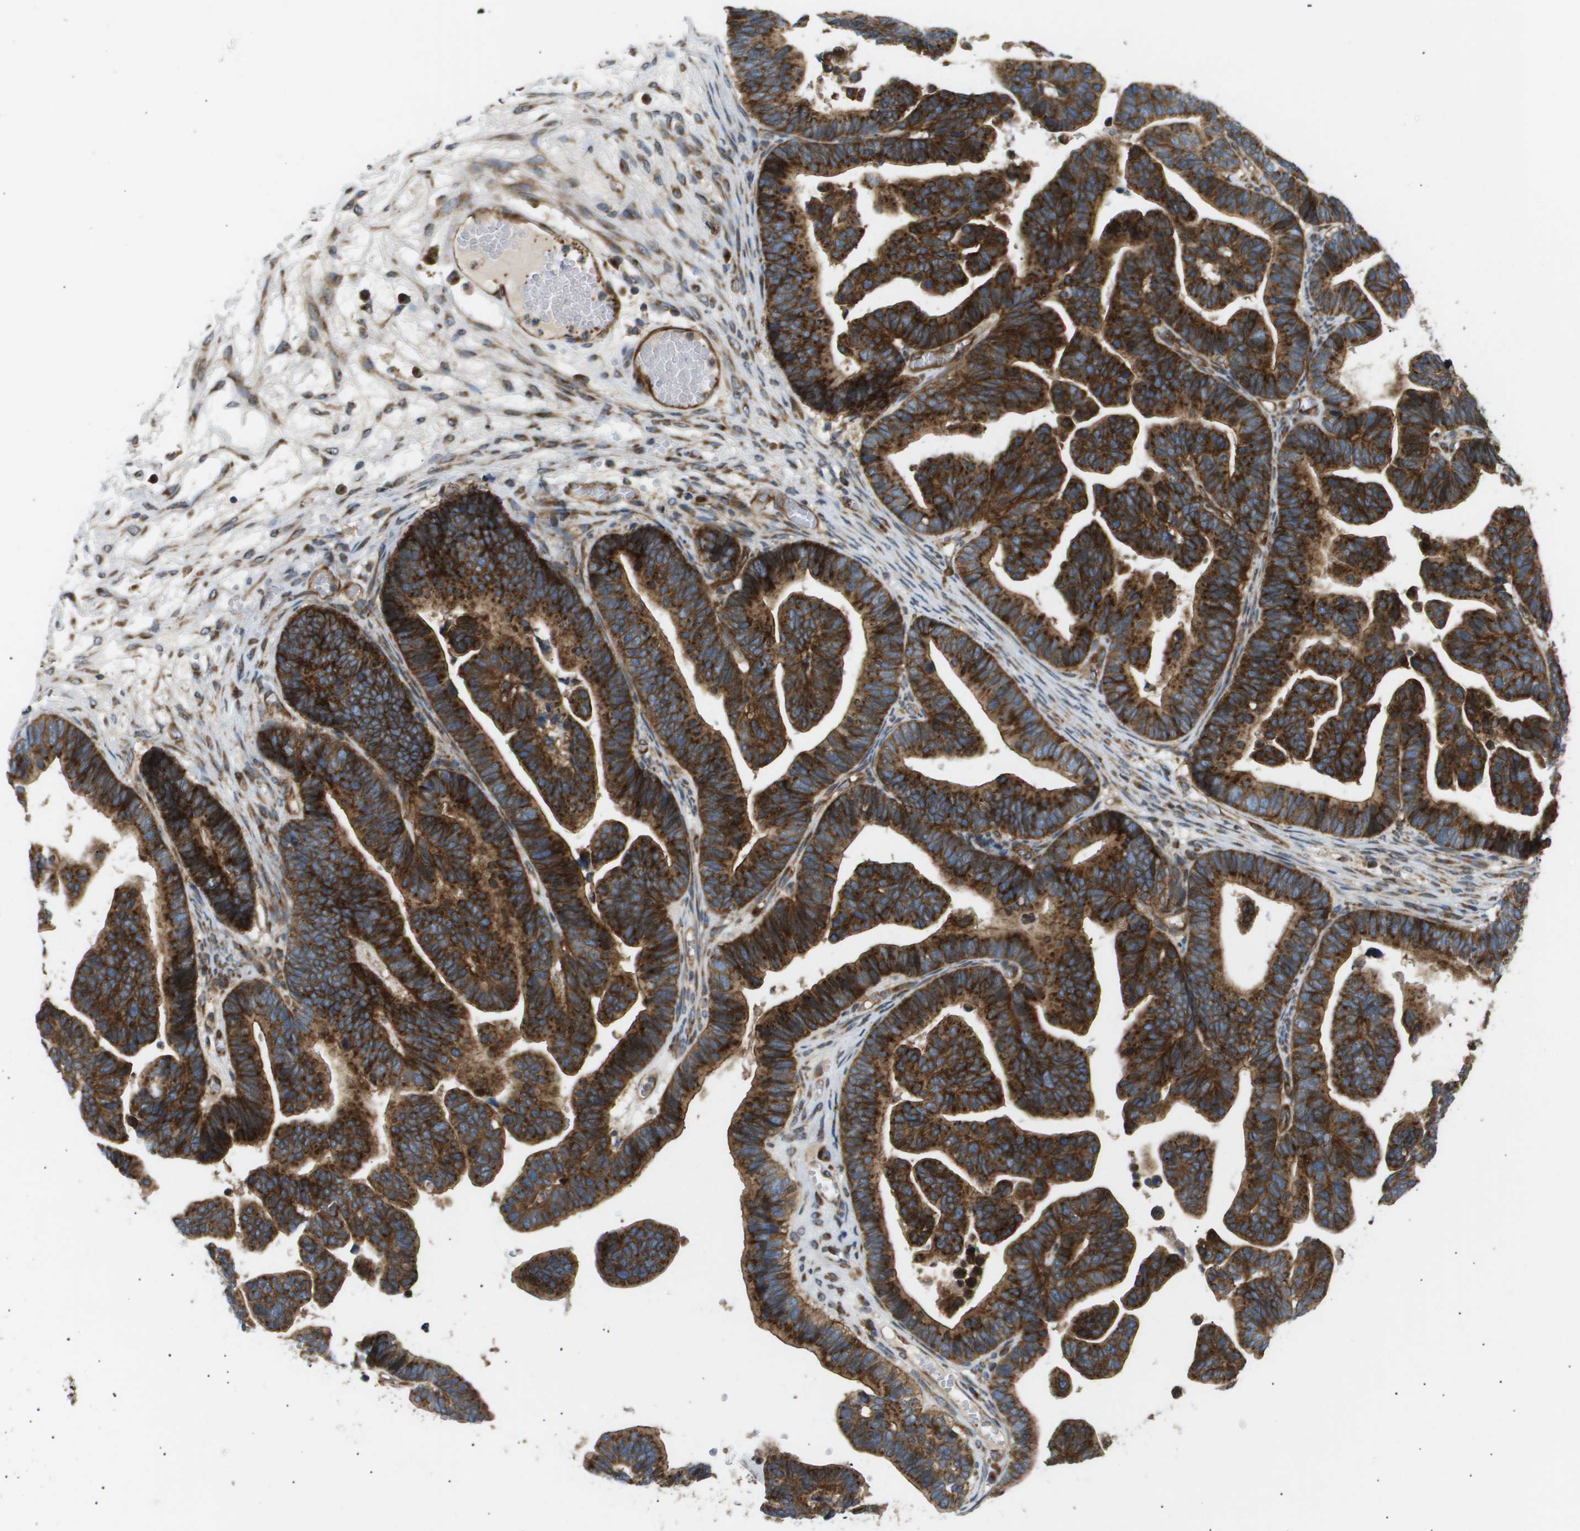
{"staining": {"intensity": "strong", "quantity": ">75%", "location": "cytoplasmic/membranous"}, "tissue": "ovarian cancer", "cell_type": "Tumor cells", "image_type": "cancer", "snomed": [{"axis": "morphology", "description": "Cystadenocarcinoma, serous, NOS"}, {"axis": "topography", "description": "Ovary"}], "caption": "Immunohistochemistry (IHC) of ovarian cancer displays high levels of strong cytoplasmic/membranous expression in about >75% of tumor cells.", "gene": "LYSMD3", "patient": {"sex": "female", "age": 56}}